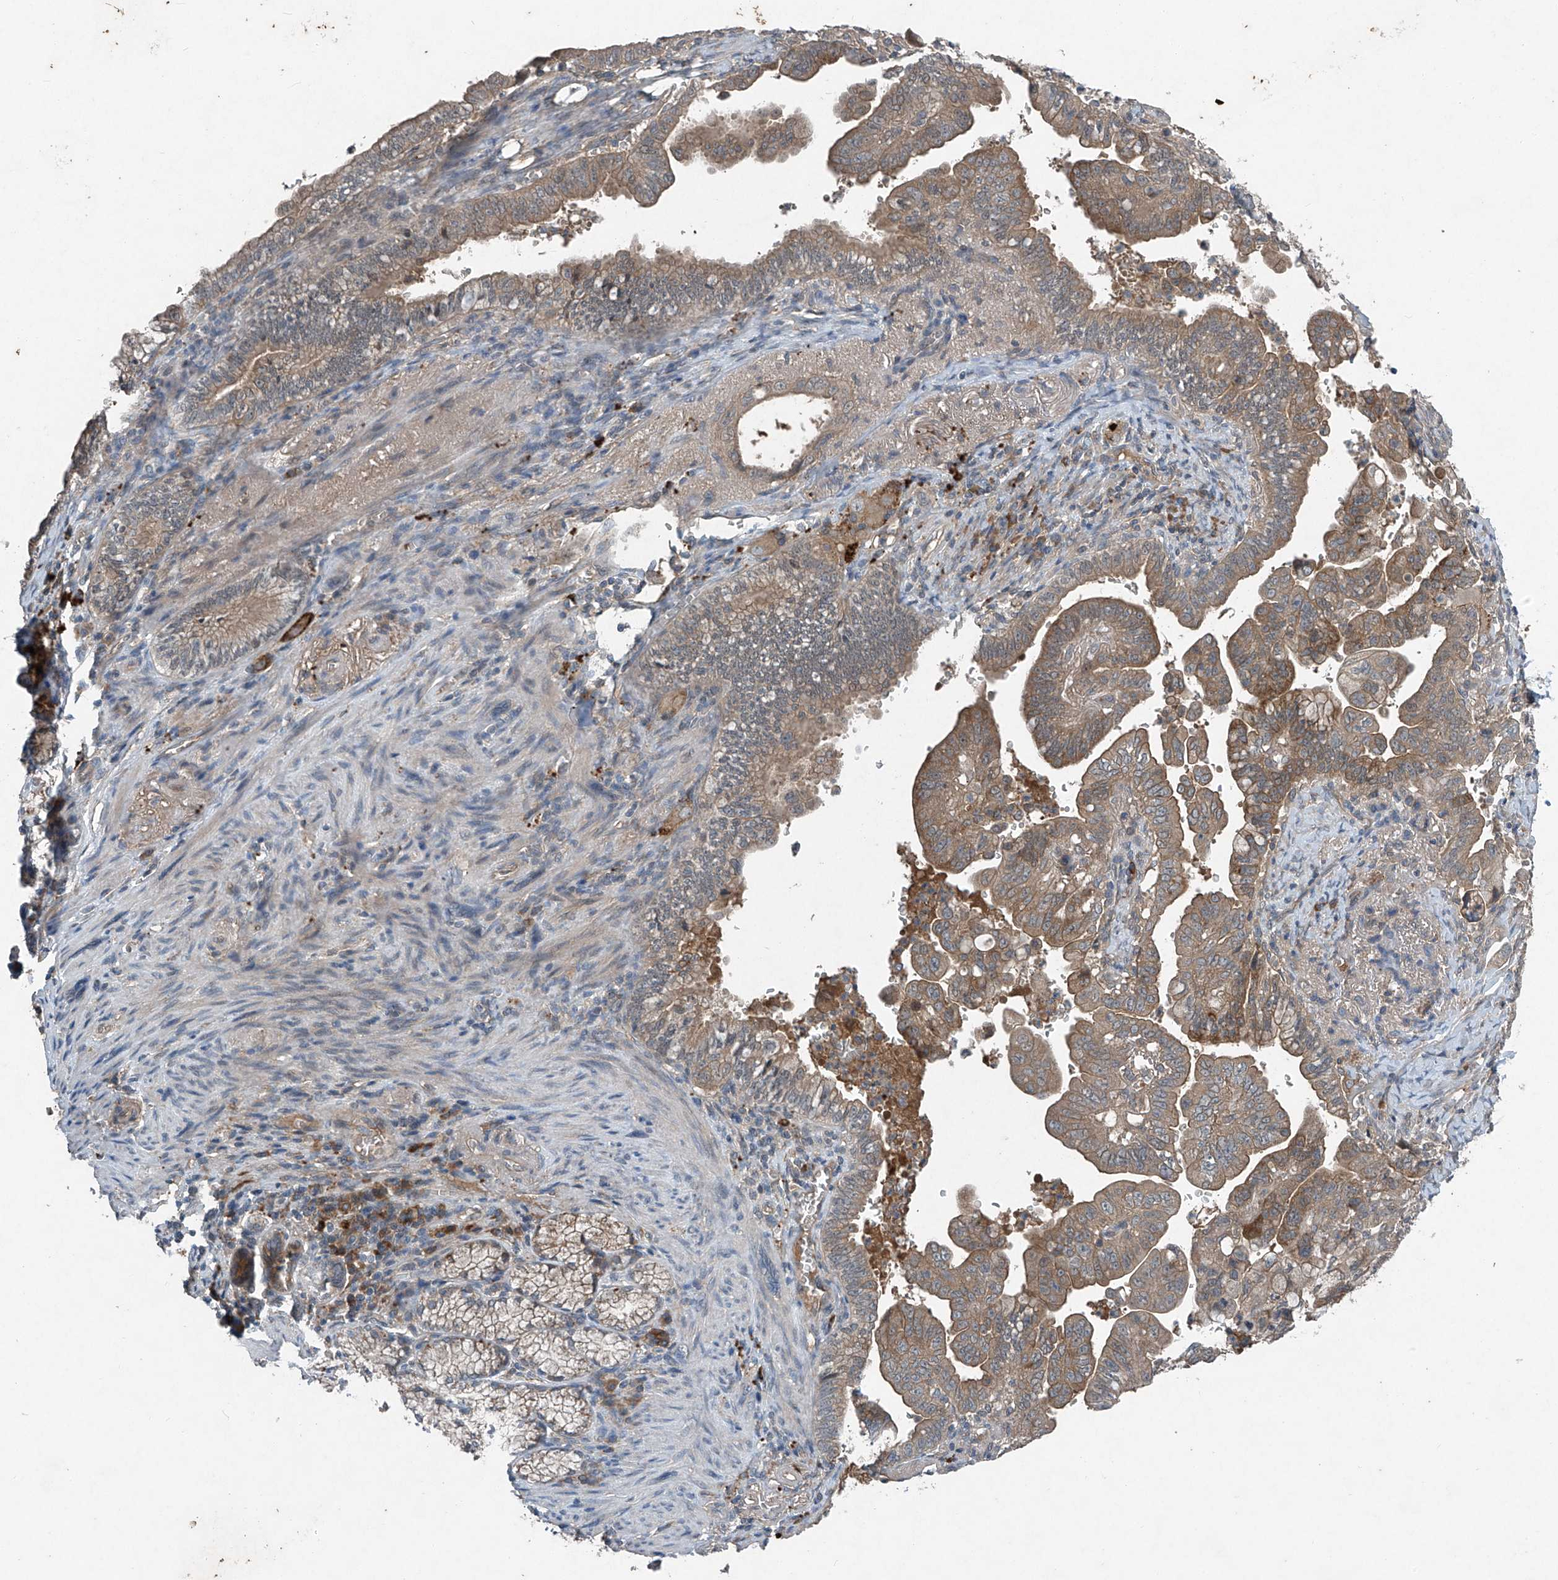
{"staining": {"intensity": "moderate", "quantity": ">75%", "location": "cytoplasmic/membranous"}, "tissue": "pancreatic cancer", "cell_type": "Tumor cells", "image_type": "cancer", "snomed": [{"axis": "morphology", "description": "Adenocarcinoma, NOS"}, {"axis": "topography", "description": "Pancreas"}], "caption": "The histopathology image reveals staining of pancreatic adenocarcinoma, revealing moderate cytoplasmic/membranous protein staining (brown color) within tumor cells.", "gene": "FOXRED2", "patient": {"sex": "male", "age": 70}}